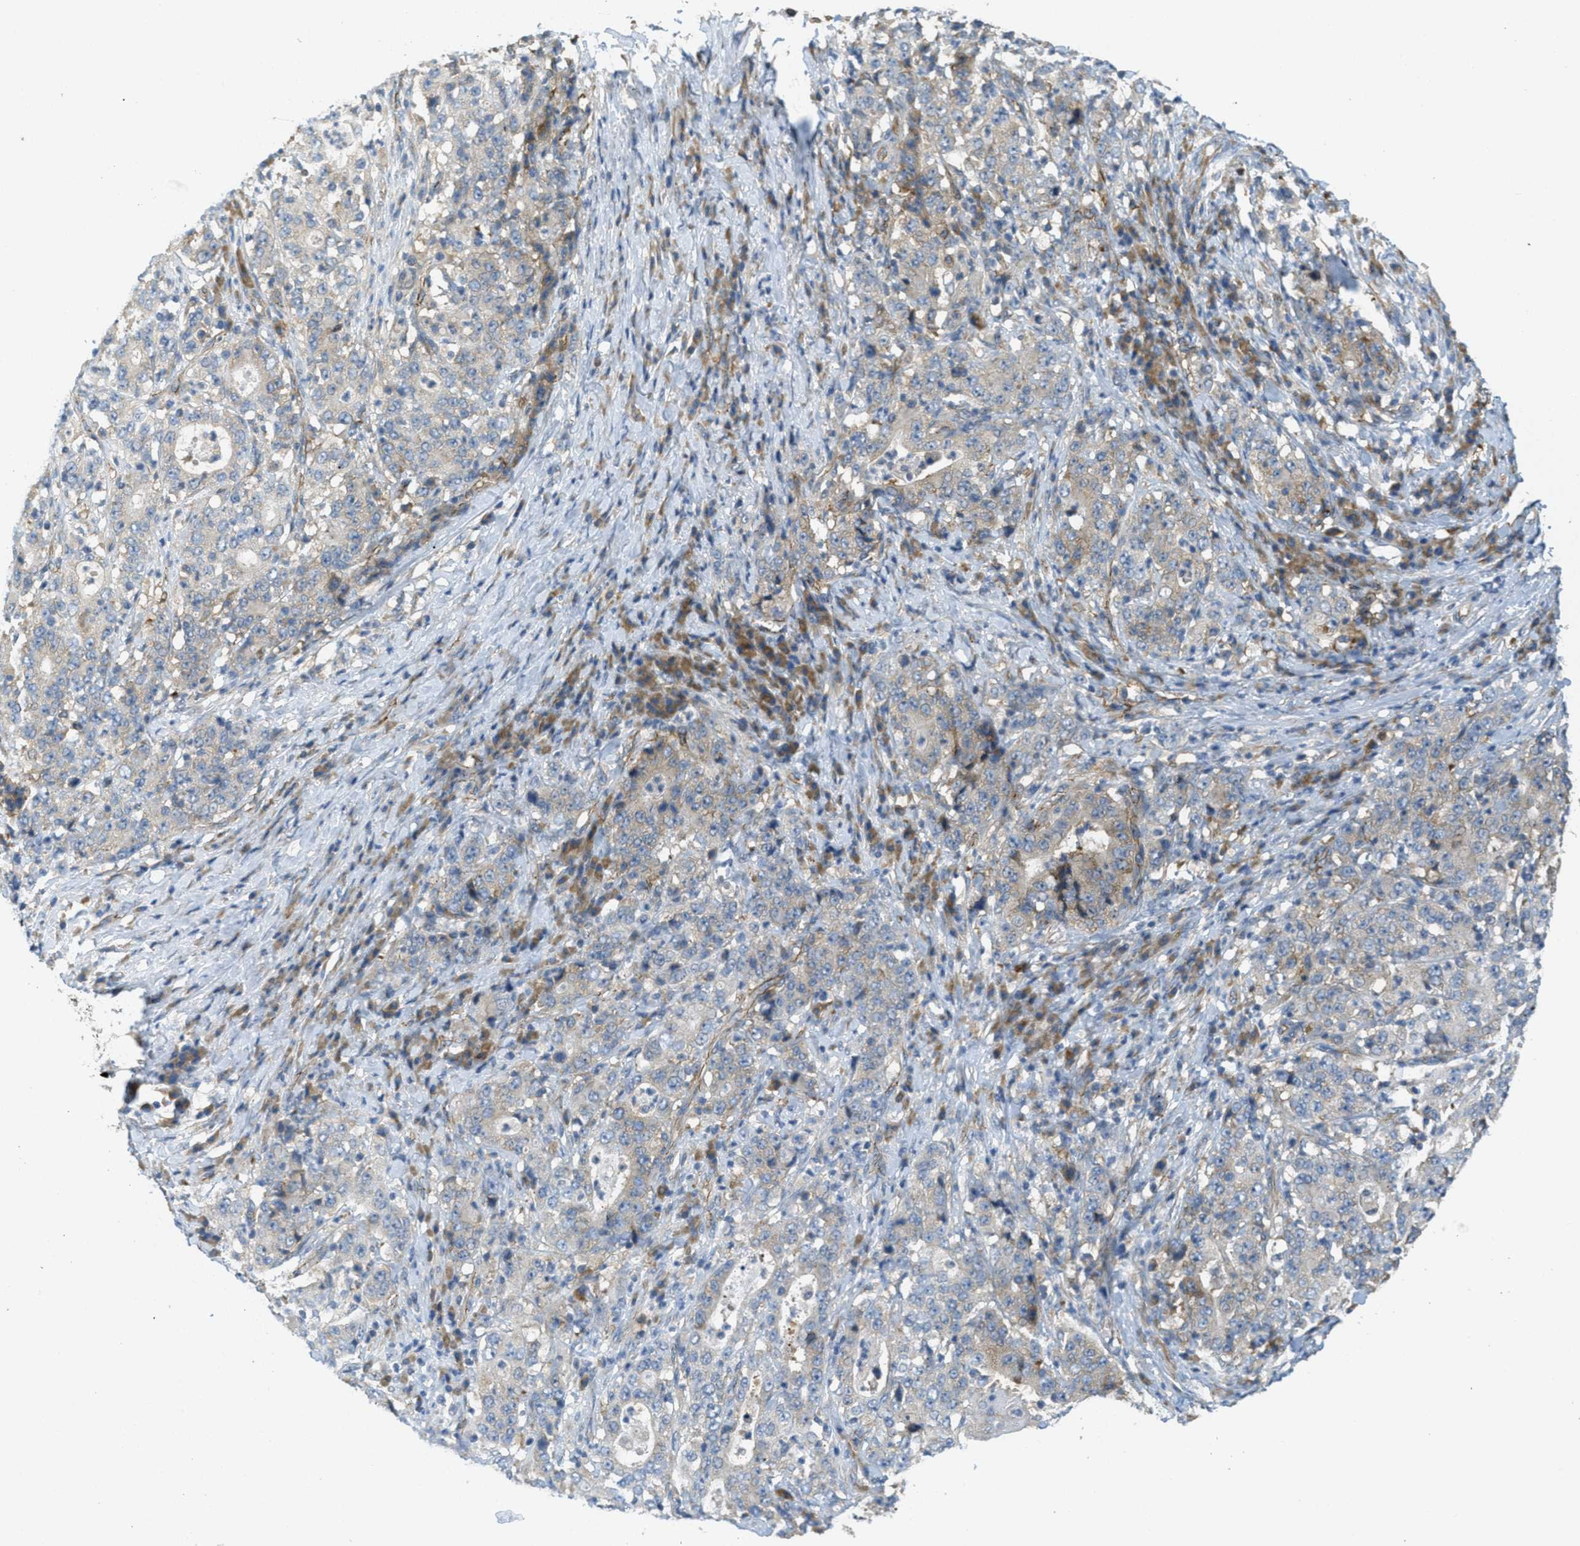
{"staining": {"intensity": "weak", "quantity": "25%-75%", "location": "cytoplasmic/membranous"}, "tissue": "stomach cancer", "cell_type": "Tumor cells", "image_type": "cancer", "snomed": [{"axis": "morphology", "description": "Normal tissue, NOS"}, {"axis": "morphology", "description": "Adenocarcinoma, NOS"}, {"axis": "topography", "description": "Stomach, upper"}, {"axis": "topography", "description": "Stomach"}], "caption": "Immunohistochemistry (IHC) of human stomach cancer (adenocarcinoma) demonstrates low levels of weak cytoplasmic/membranous positivity in about 25%-75% of tumor cells.", "gene": "JCAD", "patient": {"sex": "male", "age": 59}}